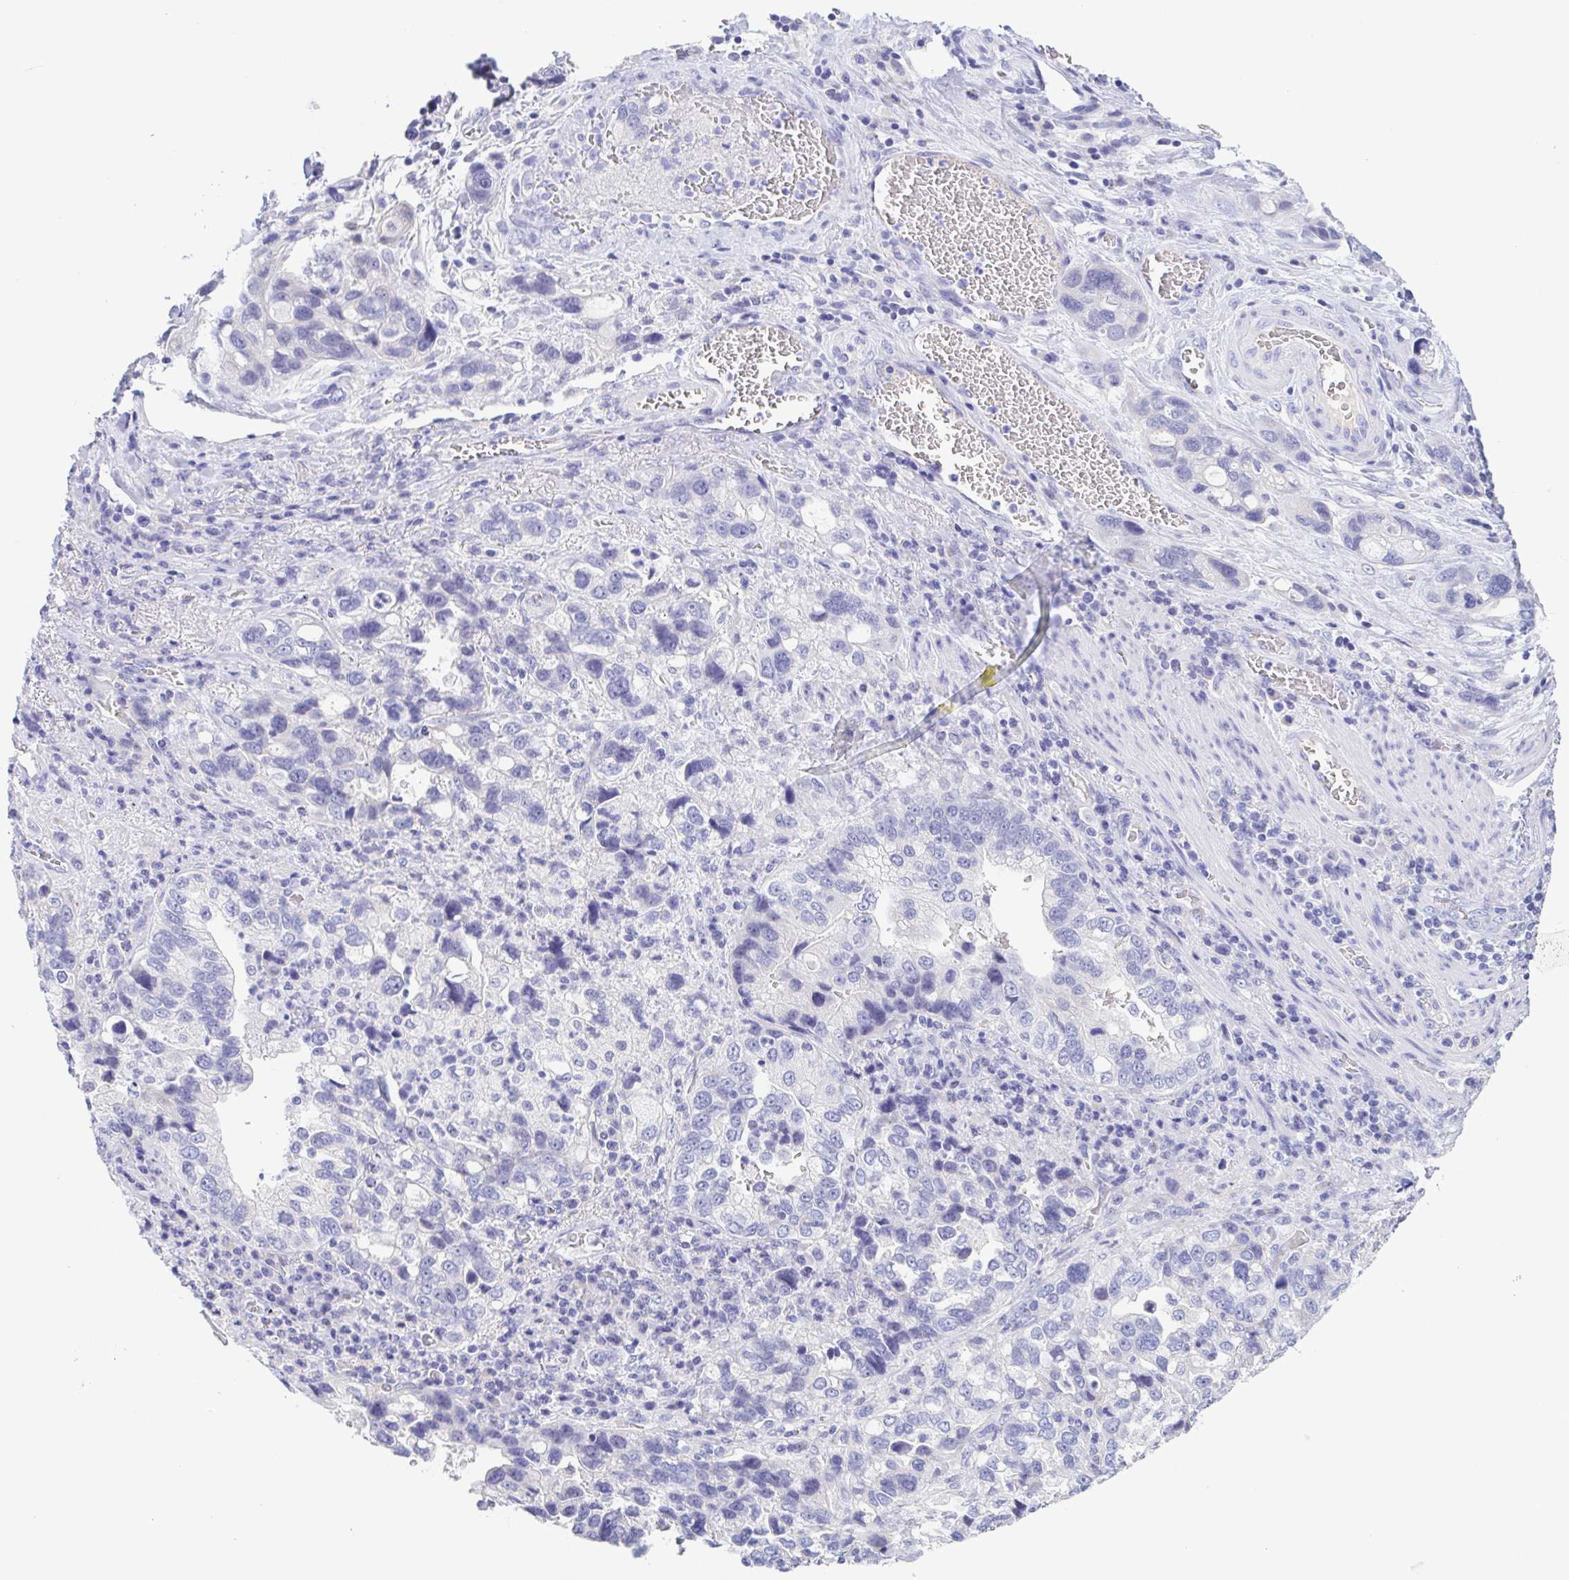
{"staining": {"intensity": "negative", "quantity": "none", "location": "none"}, "tissue": "stomach cancer", "cell_type": "Tumor cells", "image_type": "cancer", "snomed": [{"axis": "morphology", "description": "Adenocarcinoma, NOS"}, {"axis": "topography", "description": "Stomach, upper"}], "caption": "The IHC photomicrograph has no significant positivity in tumor cells of stomach cancer (adenocarcinoma) tissue.", "gene": "TREH", "patient": {"sex": "female", "age": 81}}